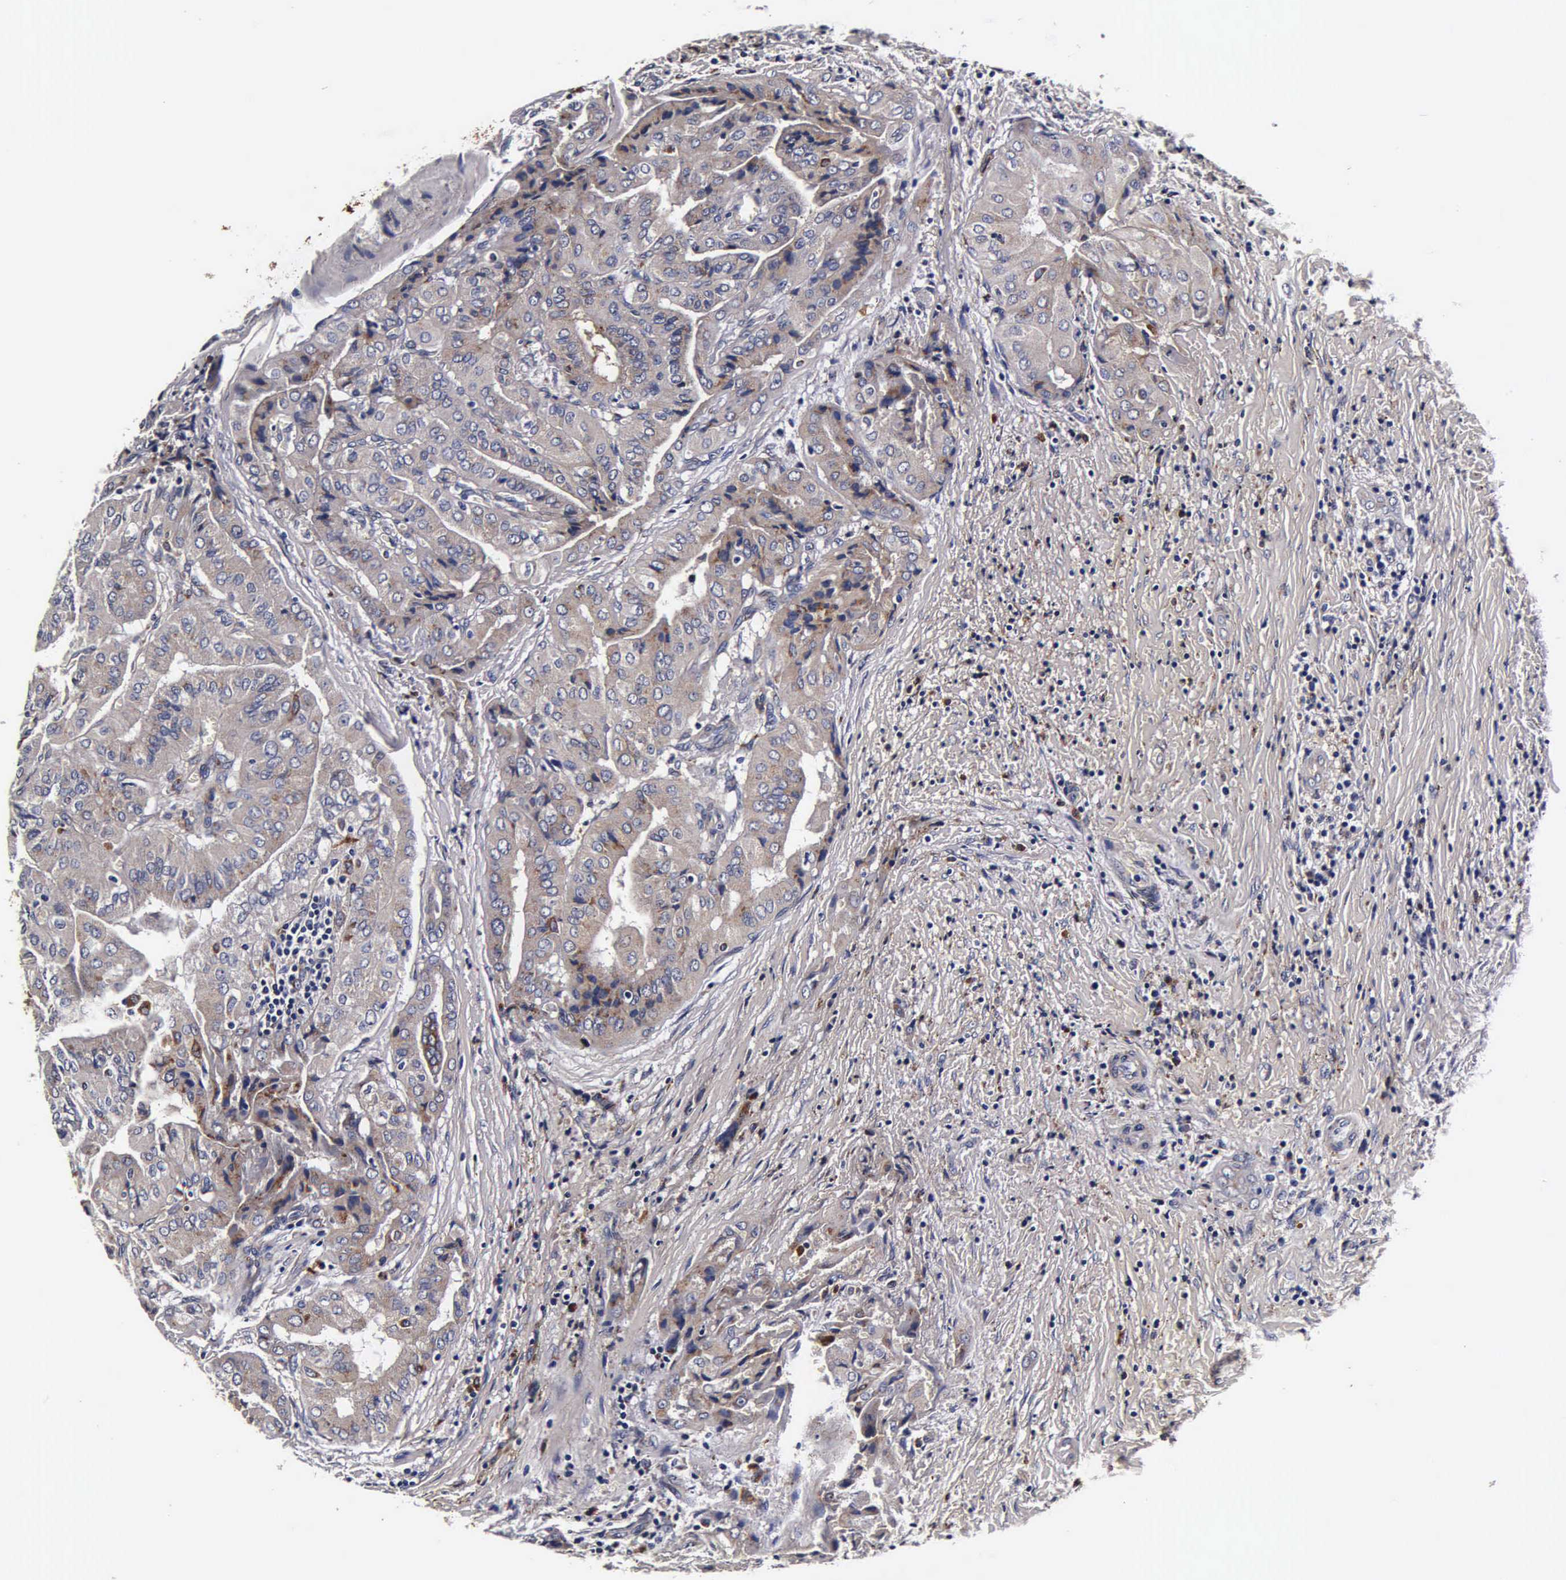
{"staining": {"intensity": "weak", "quantity": ">75%", "location": "cytoplasmic/membranous"}, "tissue": "thyroid cancer", "cell_type": "Tumor cells", "image_type": "cancer", "snomed": [{"axis": "morphology", "description": "Papillary adenocarcinoma, NOS"}, {"axis": "topography", "description": "Thyroid gland"}], "caption": "A brown stain highlights weak cytoplasmic/membranous positivity of a protein in human thyroid cancer tumor cells. (Stains: DAB (3,3'-diaminobenzidine) in brown, nuclei in blue, Microscopy: brightfield microscopy at high magnification).", "gene": "CST3", "patient": {"sex": "female", "age": 71}}